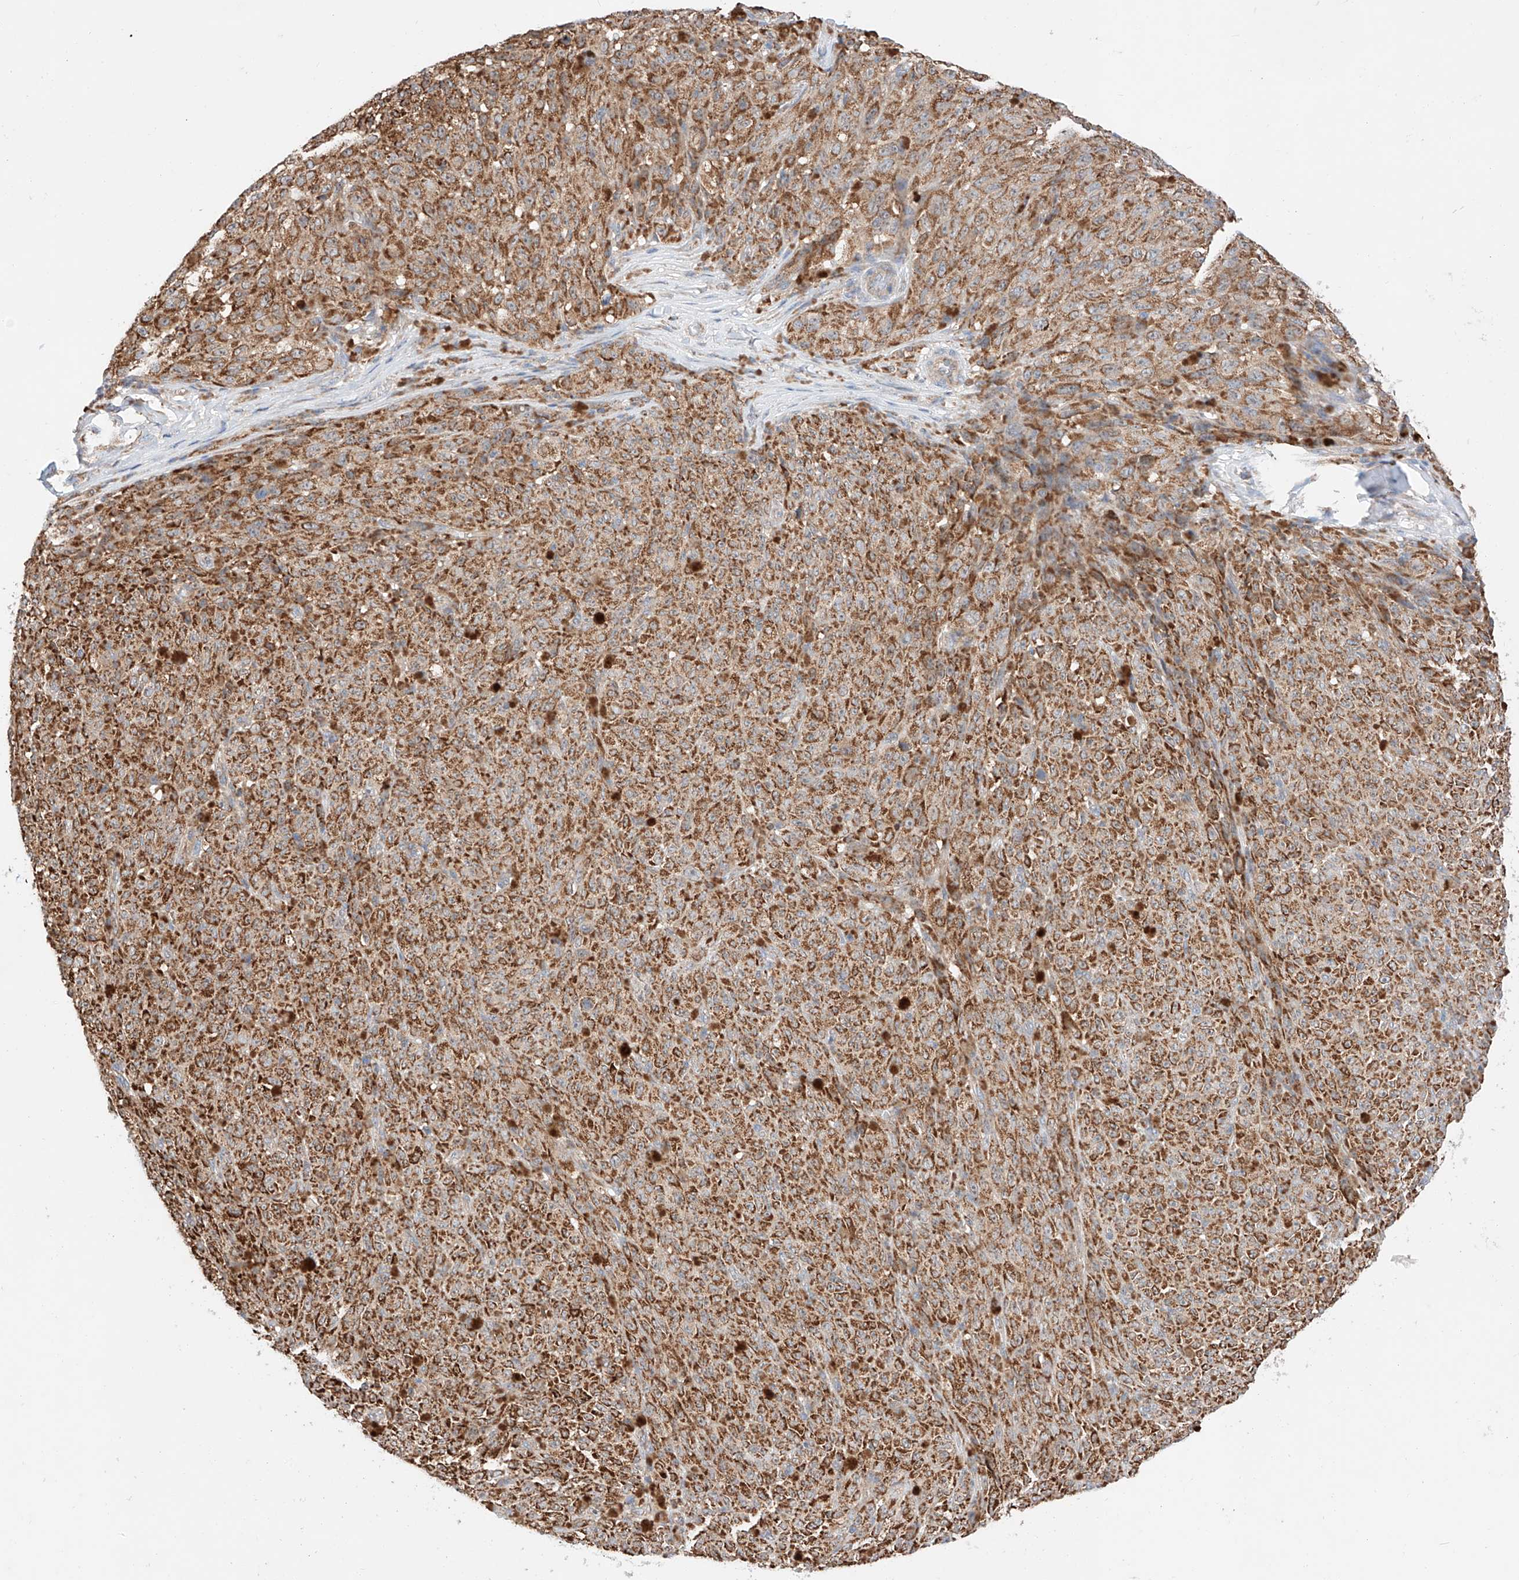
{"staining": {"intensity": "moderate", "quantity": ">75%", "location": "cytoplasmic/membranous"}, "tissue": "melanoma", "cell_type": "Tumor cells", "image_type": "cancer", "snomed": [{"axis": "morphology", "description": "Malignant melanoma, NOS"}, {"axis": "topography", "description": "Skin"}], "caption": "Malignant melanoma stained with DAB immunohistochemistry (IHC) displays medium levels of moderate cytoplasmic/membranous staining in approximately >75% of tumor cells. (Stains: DAB in brown, nuclei in blue, Microscopy: brightfield microscopy at high magnification).", "gene": "KTI12", "patient": {"sex": "female", "age": 82}}